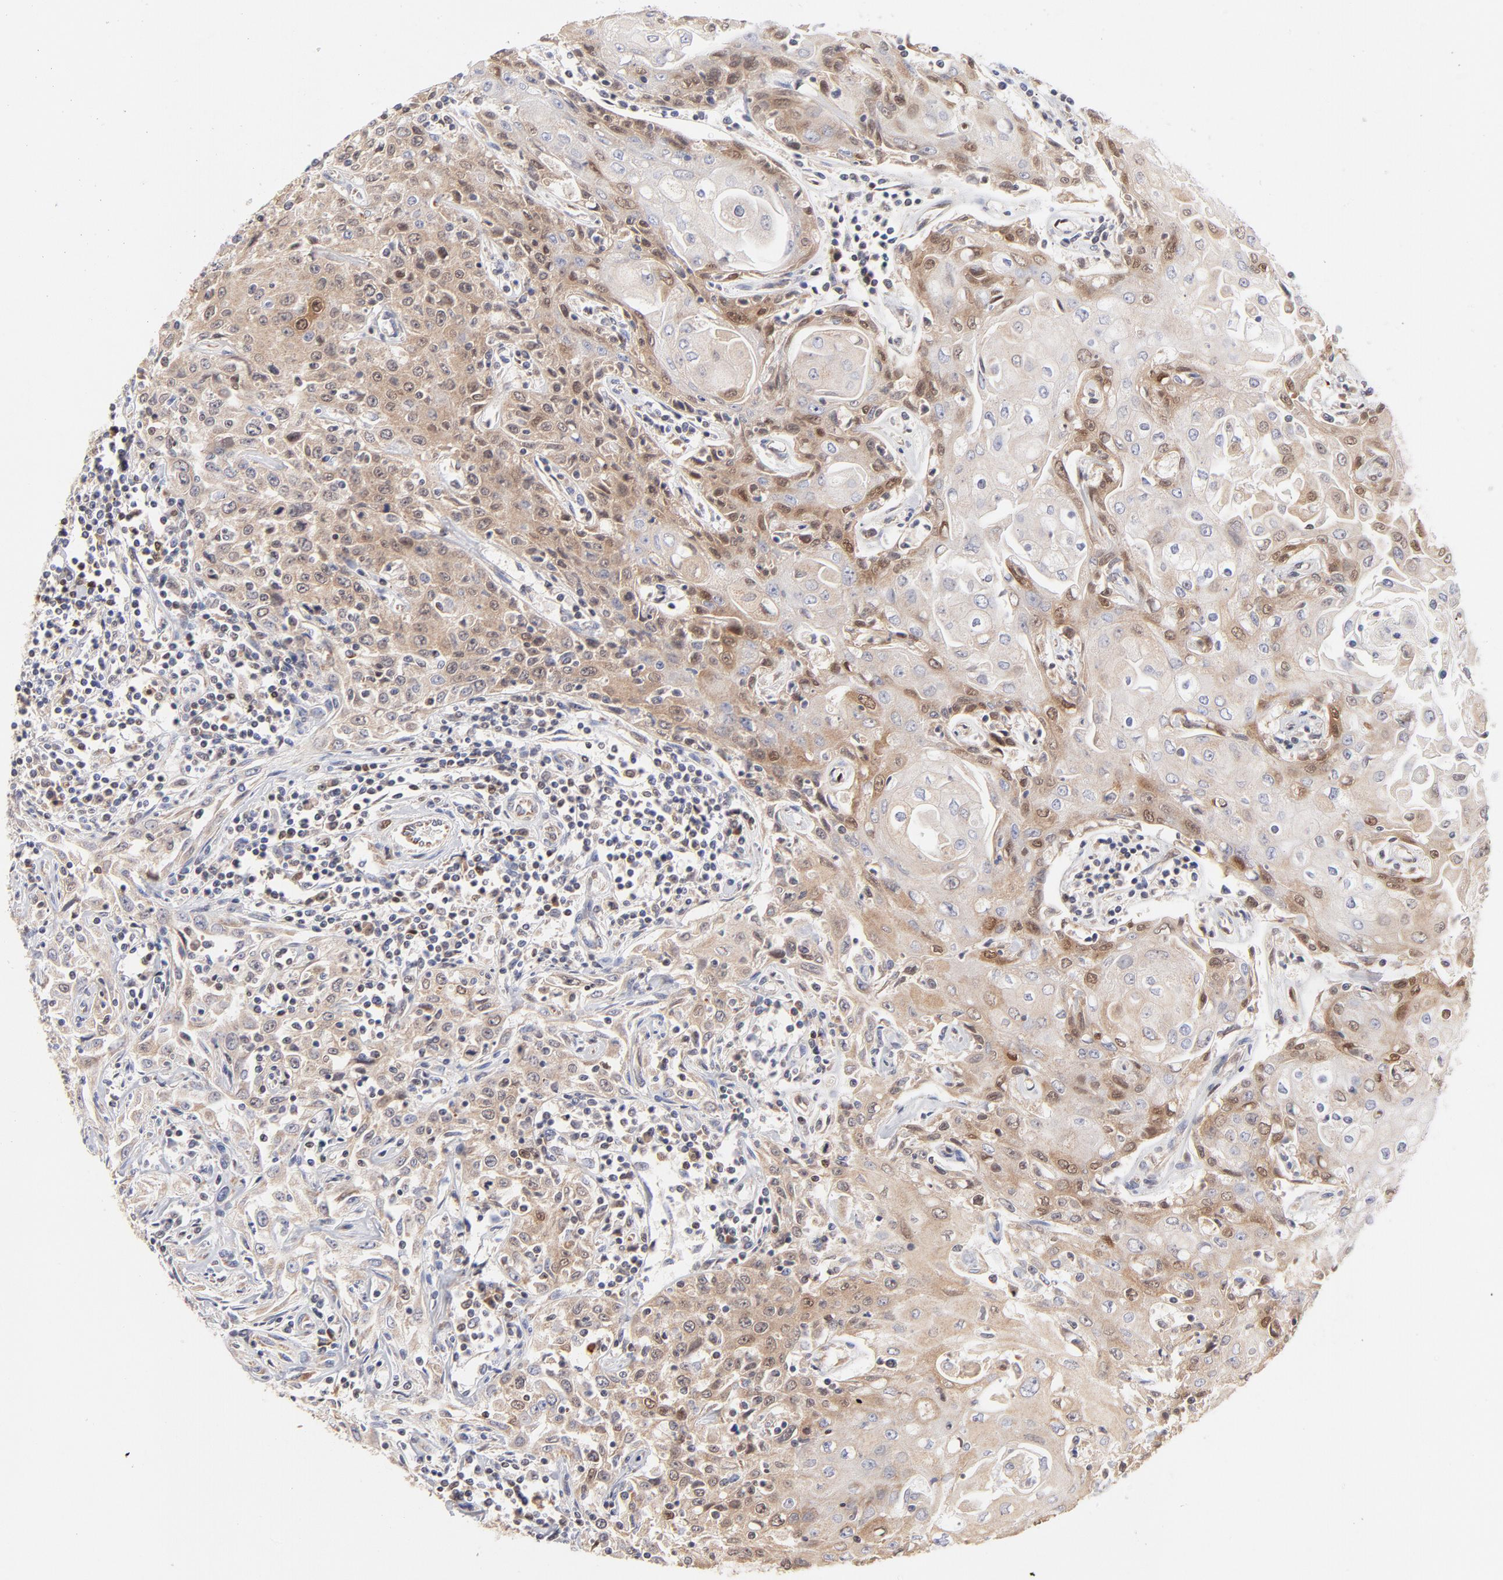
{"staining": {"intensity": "weak", "quantity": "25%-75%", "location": "cytoplasmic/membranous"}, "tissue": "head and neck cancer", "cell_type": "Tumor cells", "image_type": "cancer", "snomed": [{"axis": "morphology", "description": "Squamous cell carcinoma, NOS"}, {"axis": "topography", "description": "Oral tissue"}, {"axis": "topography", "description": "Head-Neck"}], "caption": "Protein analysis of head and neck cancer tissue demonstrates weak cytoplasmic/membranous positivity in approximately 25%-75% of tumor cells.", "gene": "TIMM8A", "patient": {"sex": "female", "age": 76}}